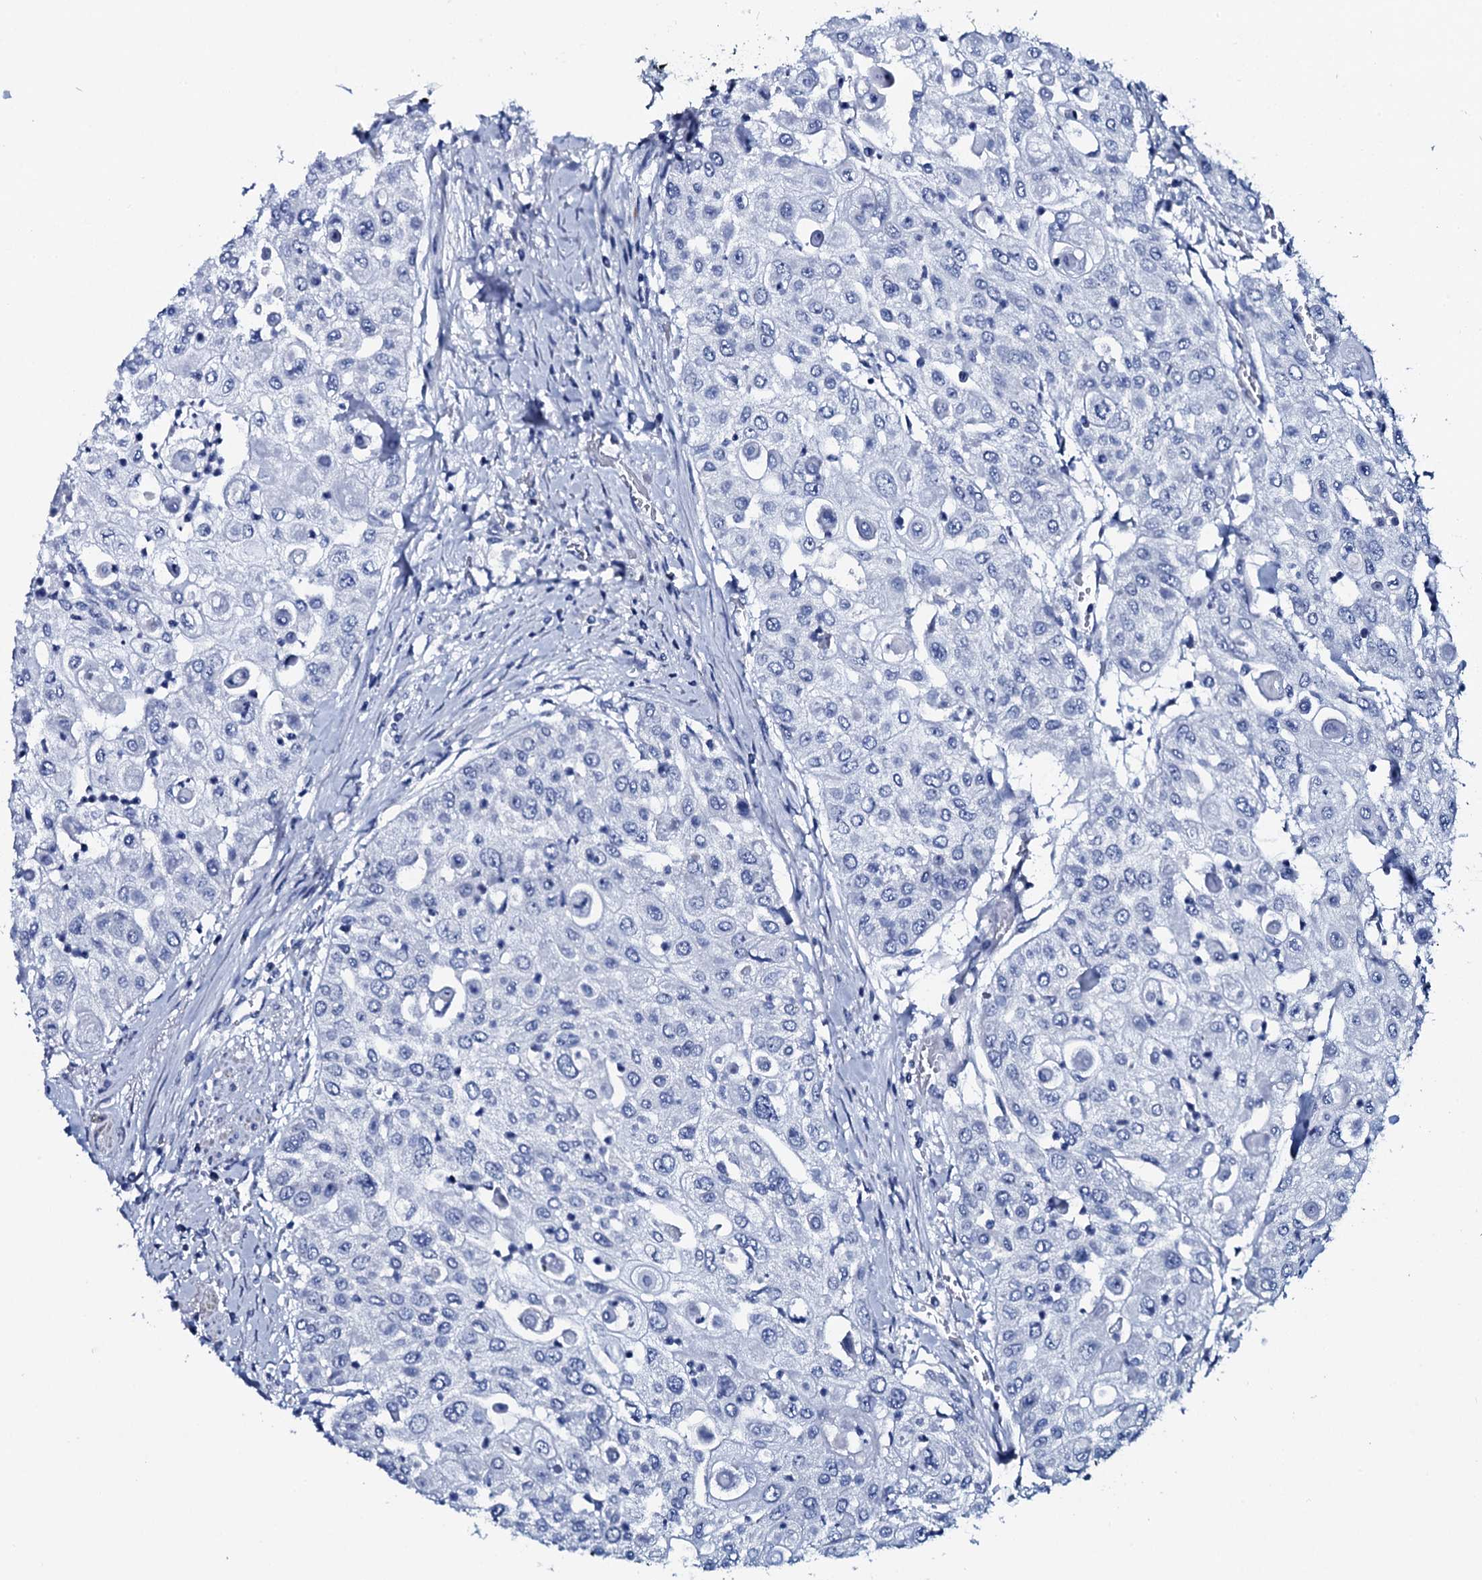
{"staining": {"intensity": "negative", "quantity": "none", "location": "none"}, "tissue": "urothelial cancer", "cell_type": "Tumor cells", "image_type": "cancer", "snomed": [{"axis": "morphology", "description": "Urothelial carcinoma, High grade"}, {"axis": "topography", "description": "Urinary bladder"}], "caption": "A high-resolution micrograph shows IHC staining of urothelial carcinoma (high-grade), which shows no significant positivity in tumor cells. Nuclei are stained in blue.", "gene": "GYS2", "patient": {"sex": "female", "age": 79}}